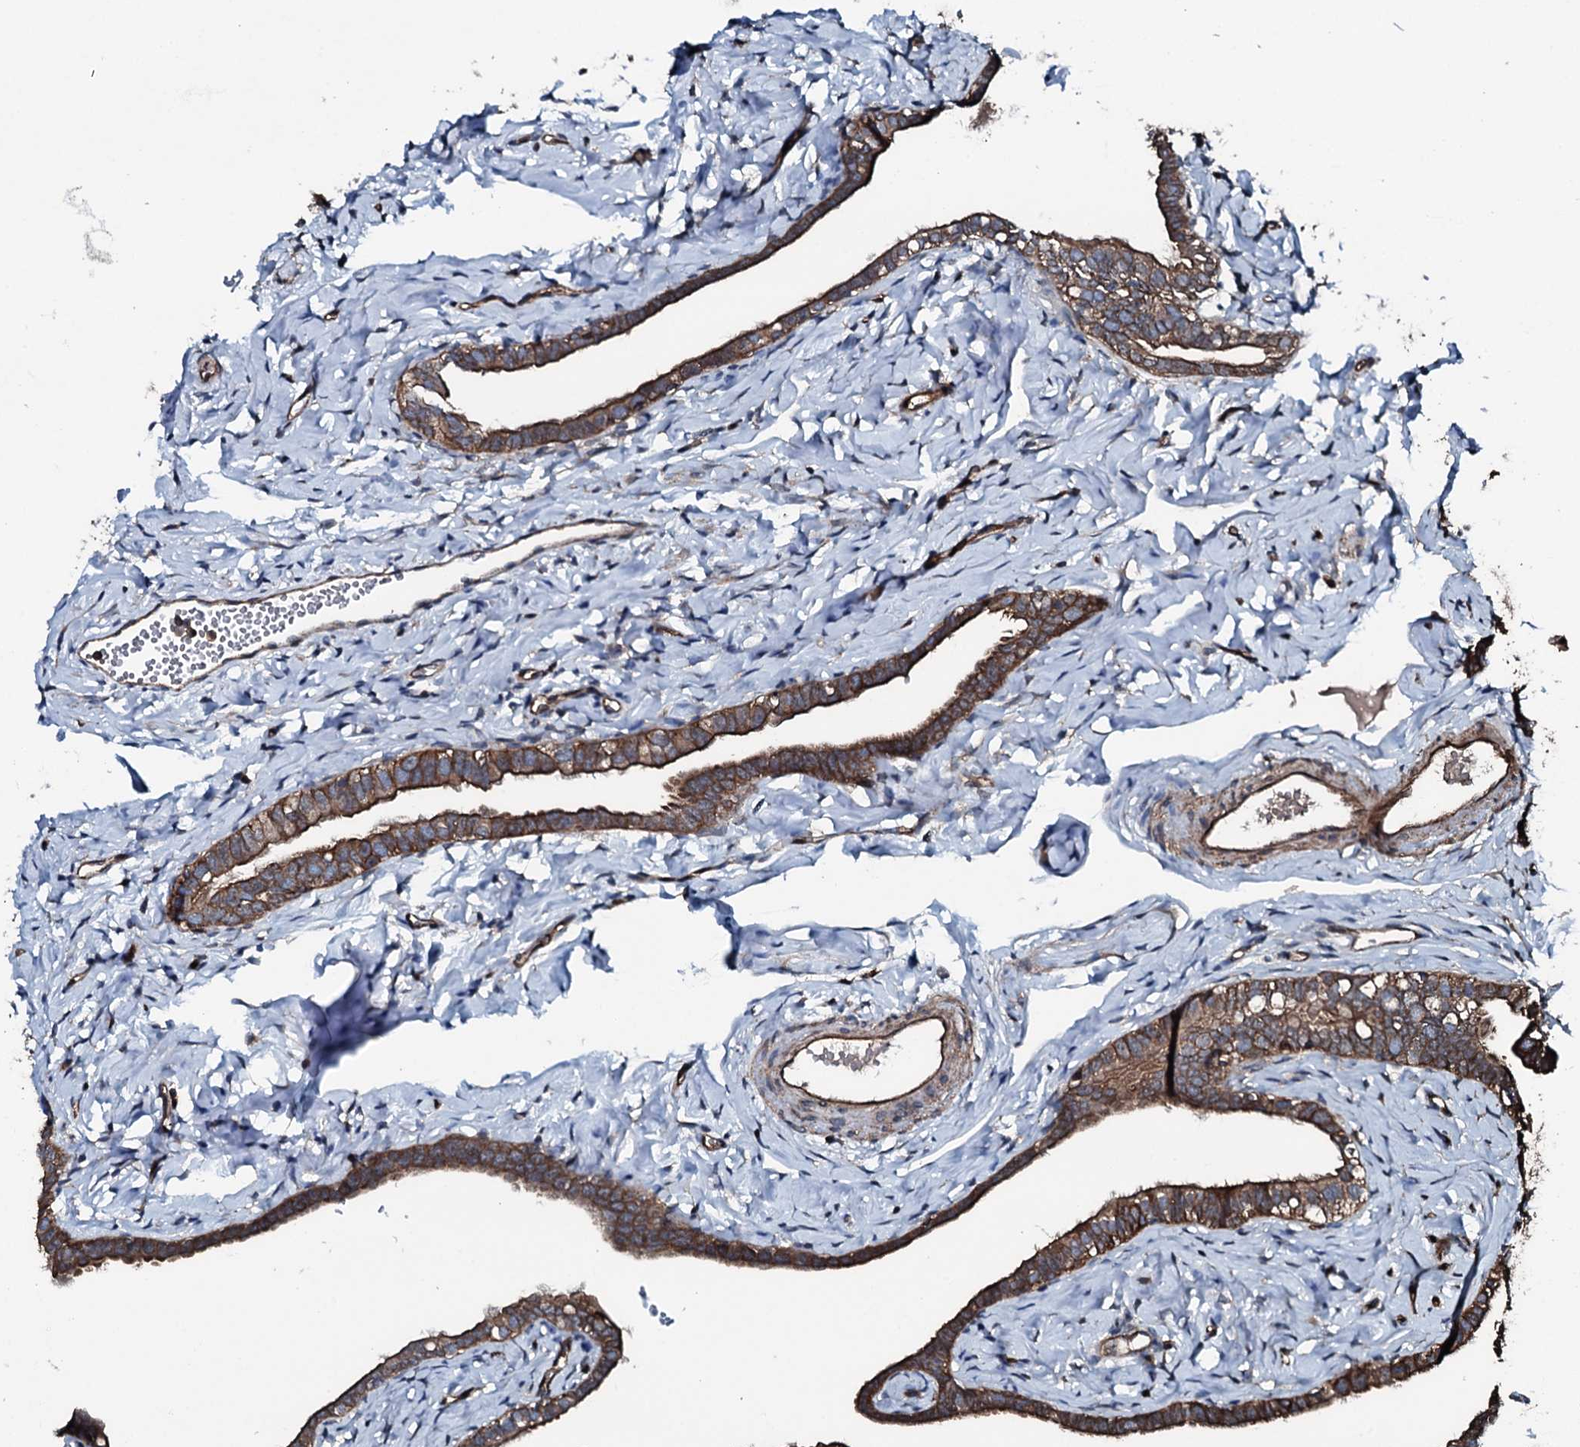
{"staining": {"intensity": "moderate", "quantity": ">75%", "location": "cytoplasmic/membranous"}, "tissue": "fallopian tube", "cell_type": "Glandular cells", "image_type": "normal", "snomed": [{"axis": "morphology", "description": "Normal tissue, NOS"}, {"axis": "topography", "description": "Fallopian tube"}], "caption": "DAB immunohistochemical staining of benign human fallopian tube displays moderate cytoplasmic/membranous protein staining in about >75% of glandular cells.", "gene": "SLC25A38", "patient": {"sex": "female", "age": 66}}